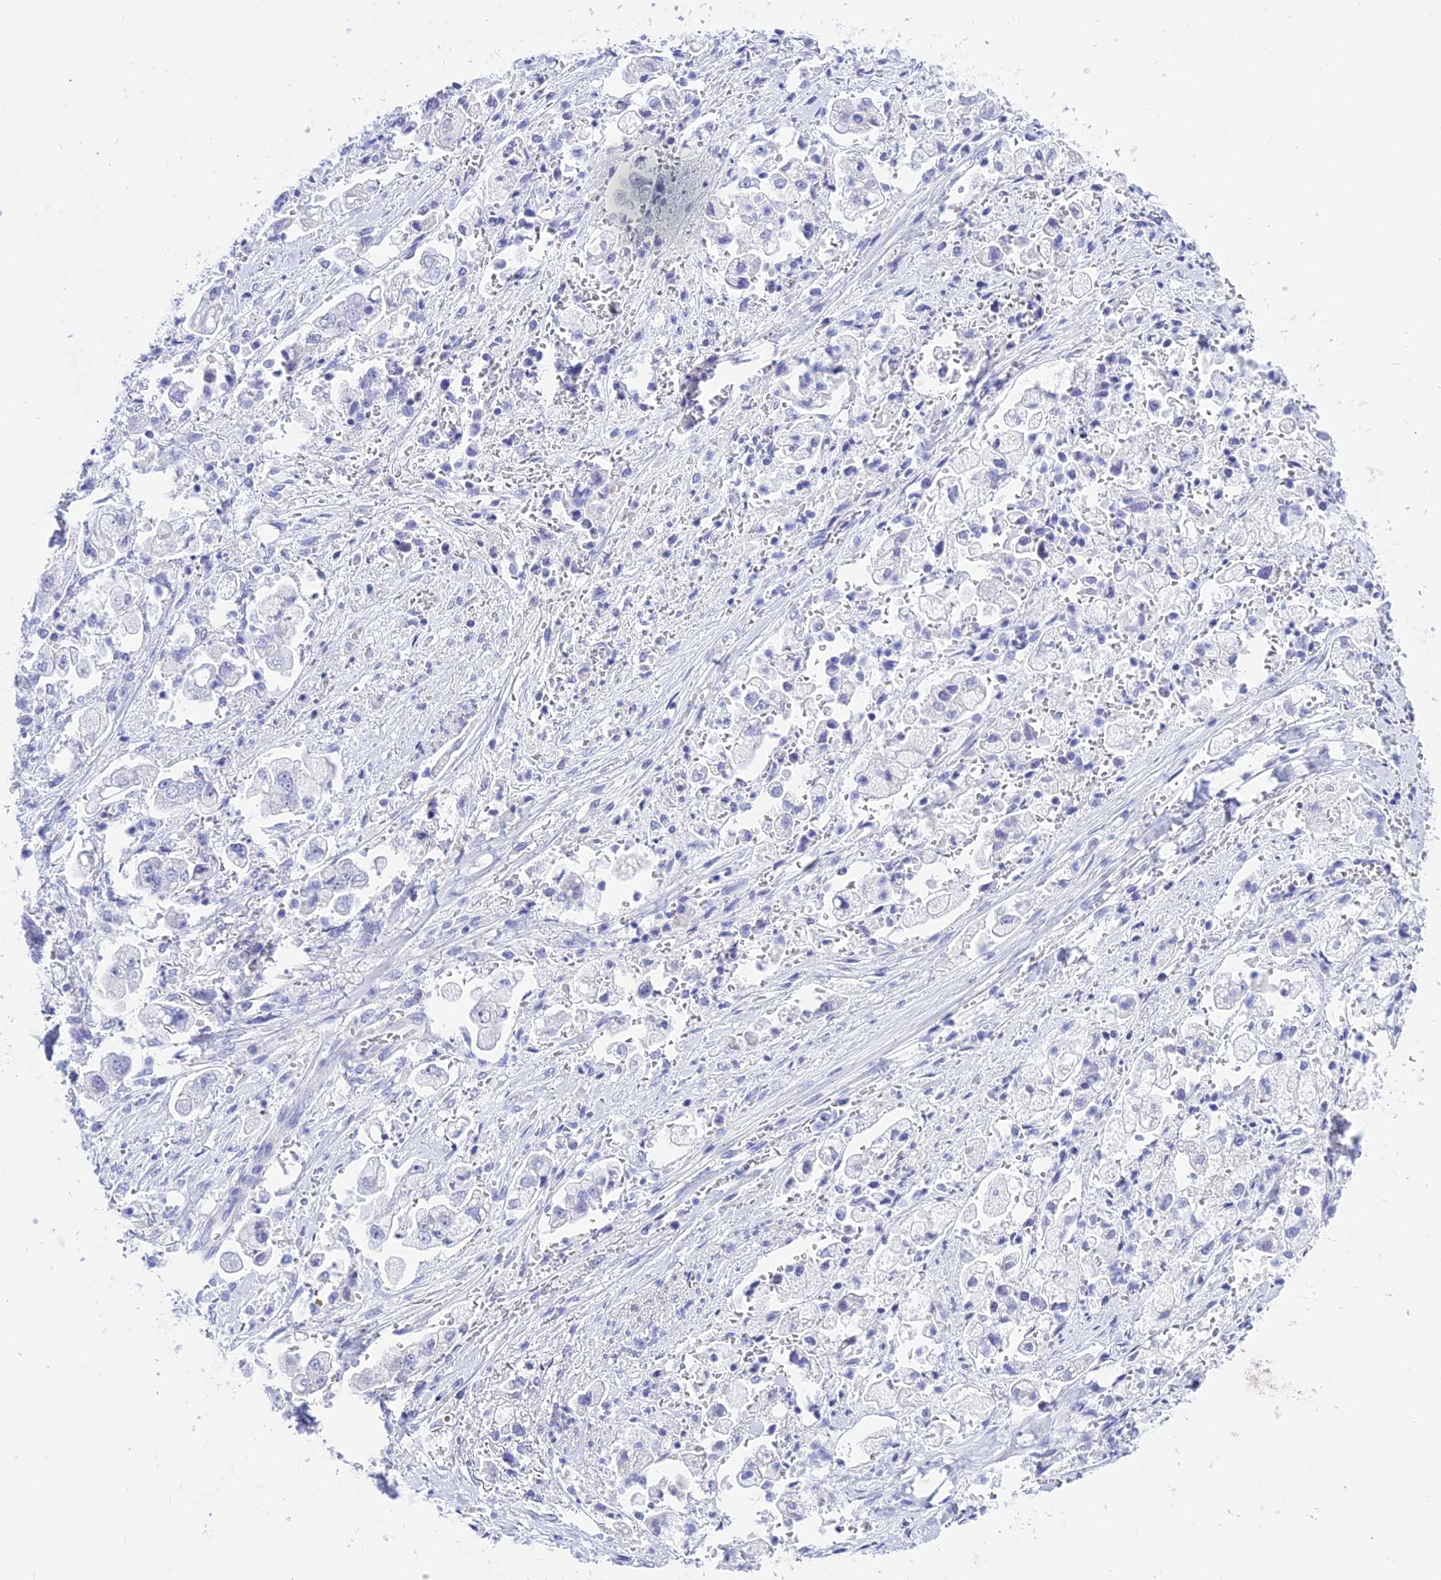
{"staining": {"intensity": "negative", "quantity": "none", "location": "none"}, "tissue": "stomach cancer", "cell_type": "Tumor cells", "image_type": "cancer", "snomed": [{"axis": "morphology", "description": "Adenocarcinoma, NOS"}, {"axis": "topography", "description": "Stomach"}], "caption": "Immunohistochemistry histopathology image of human stomach cancer (adenocarcinoma) stained for a protein (brown), which demonstrates no positivity in tumor cells. (DAB immunohistochemistry (IHC) with hematoxylin counter stain).", "gene": "DEFB107A", "patient": {"sex": "male", "age": 62}}